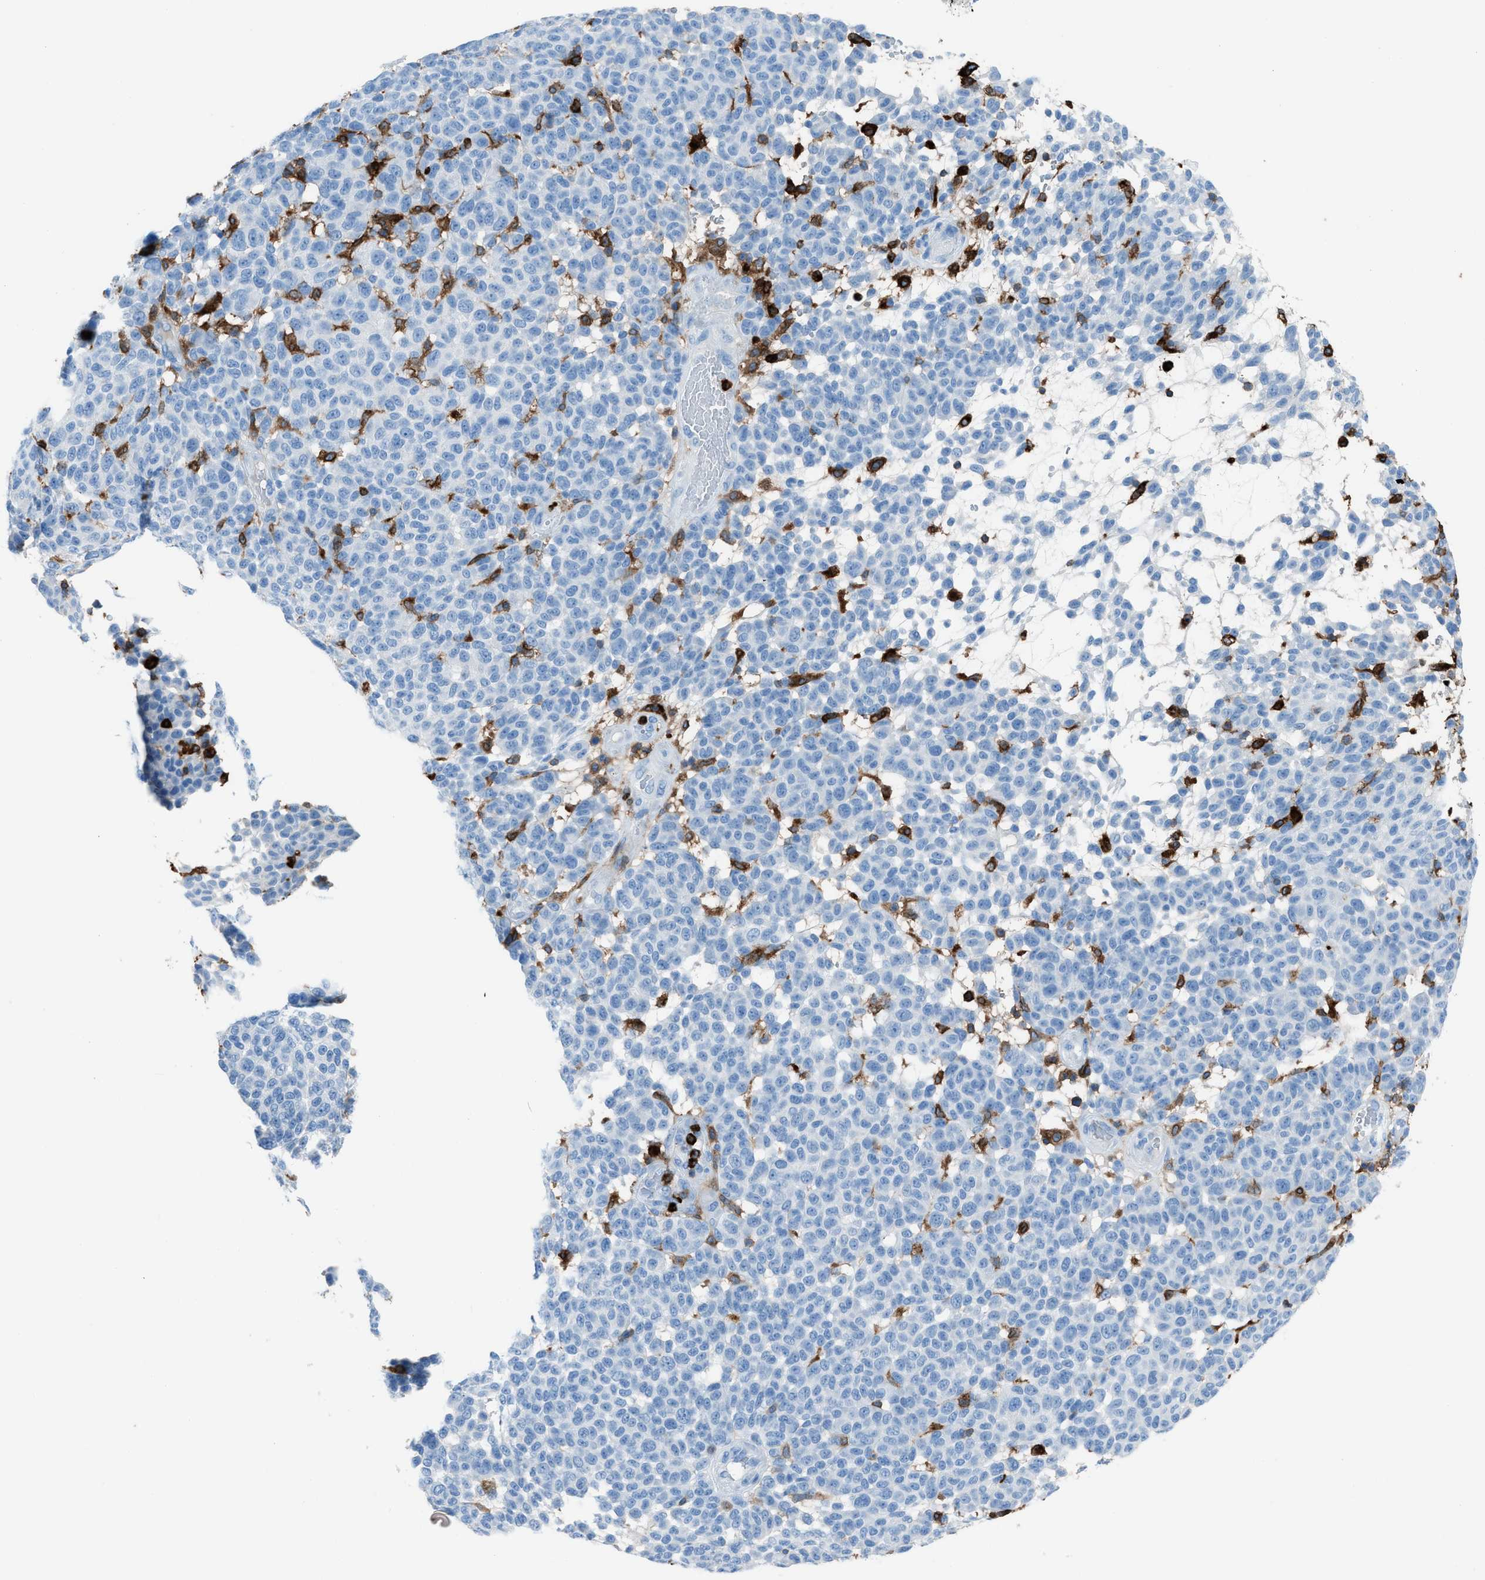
{"staining": {"intensity": "negative", "quantity": "none", "location": "none"}, "tissue": "melanoma", "cell_type": "Tumor cells", "image_type": "cancer", "snomed": [{"axis": "morphology", "description": "Malignant melanoma, NOS"}, {"axis": "topography", "description": "Skin"}], "caption": "High power microscopy image of an IHC image of melanoma, revealing no significant expression in tumor cells.", "gene": "ITGB2", "patient": {"sex": "male", "age": 59}}